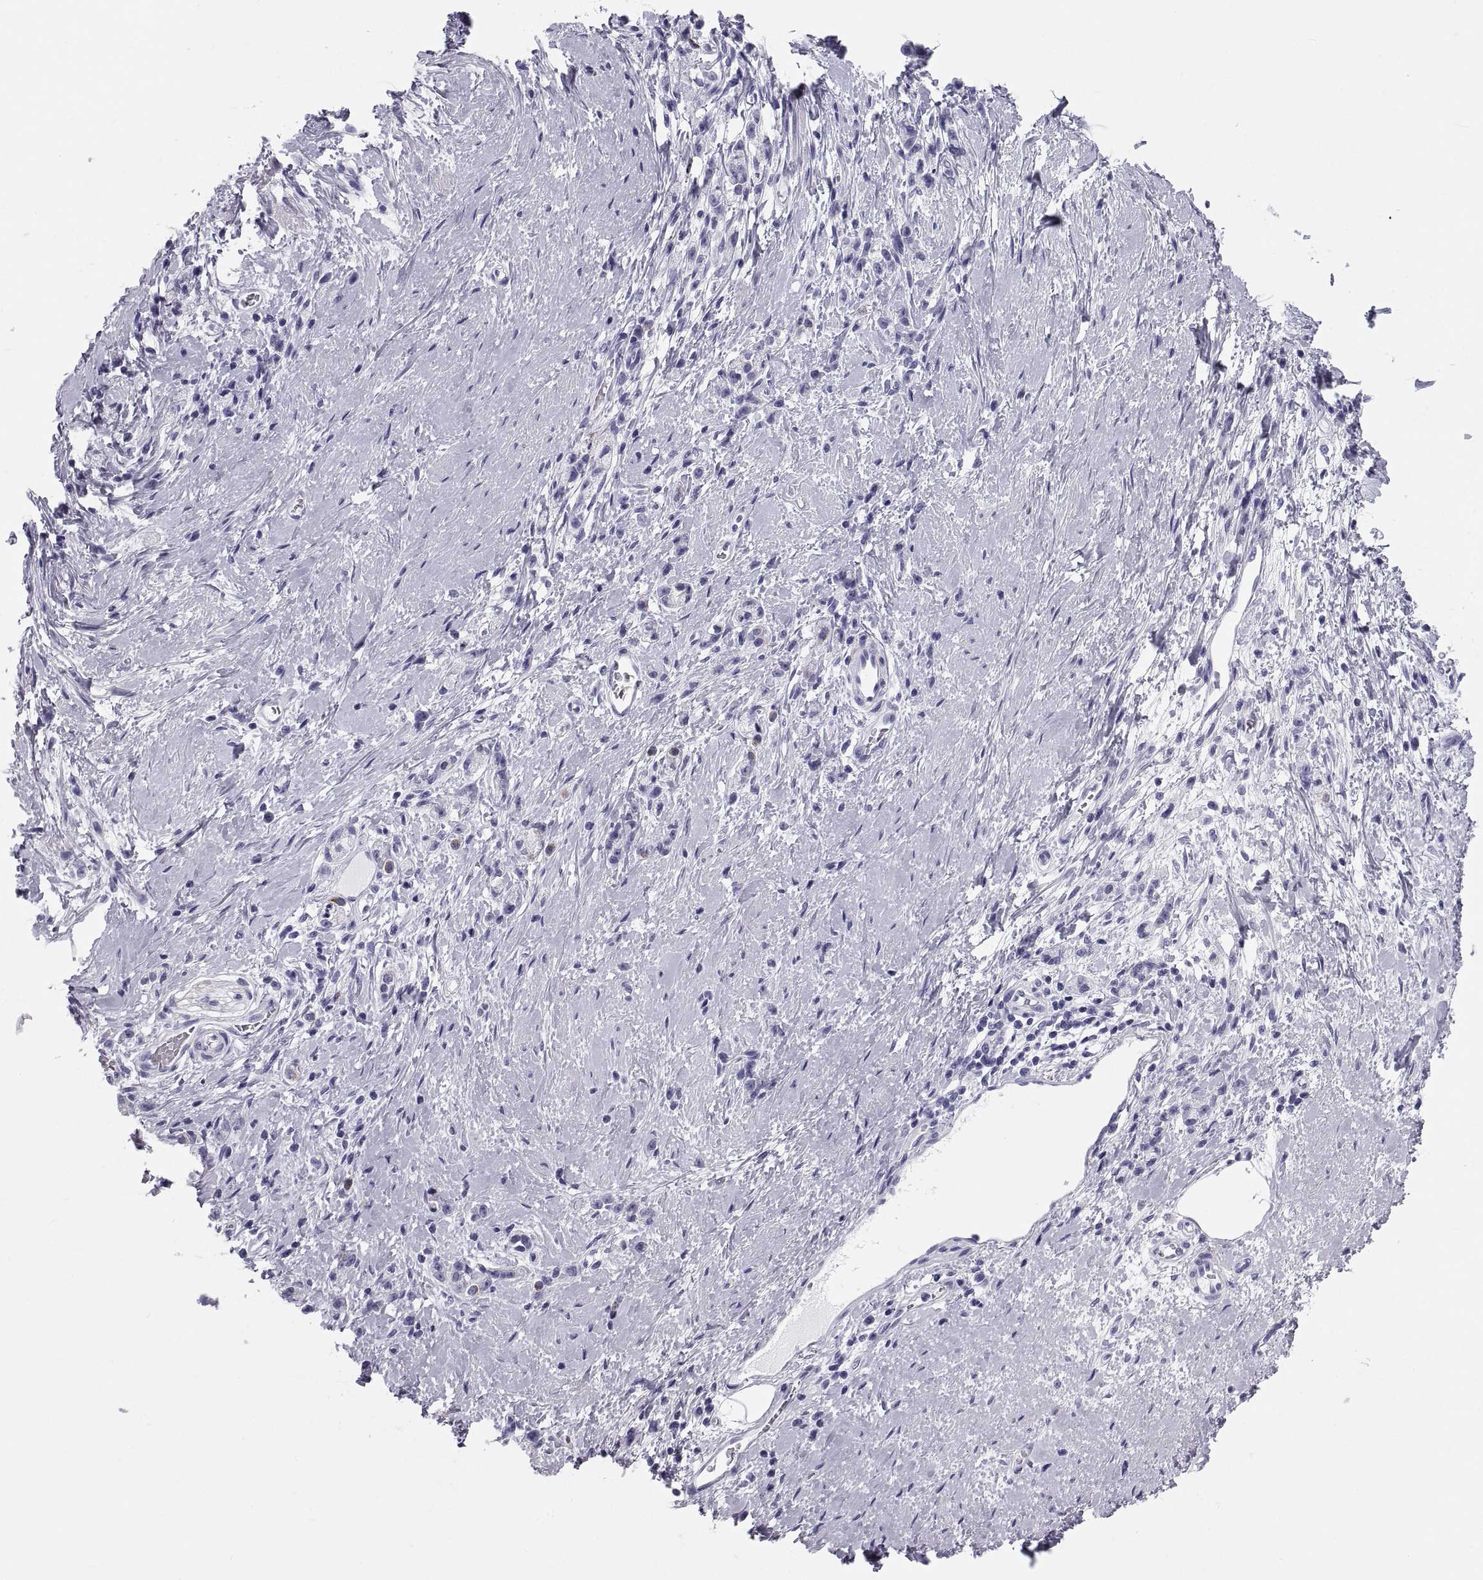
{"staining": {"intensity": "negative", "quantity": "none", "location": "none"}, "tissue": "stomach cancer", "cell_type": "Tumor cells", "image_type": "cancer", "snomed": [{"axis": "morphology", "description": "Adenocarcinoma, NOS"}, {"axis": "topography", "description": "Stomach"}], "caption": "The image reveals no significant expression in tumor cells of stomach adenocarcinoma. (Brightfield microscopy of DAB immunohistochemistry (IHC) at high magnification).", "gene": "DEFB129", "patient": {"sex": "male", "age": 58}}